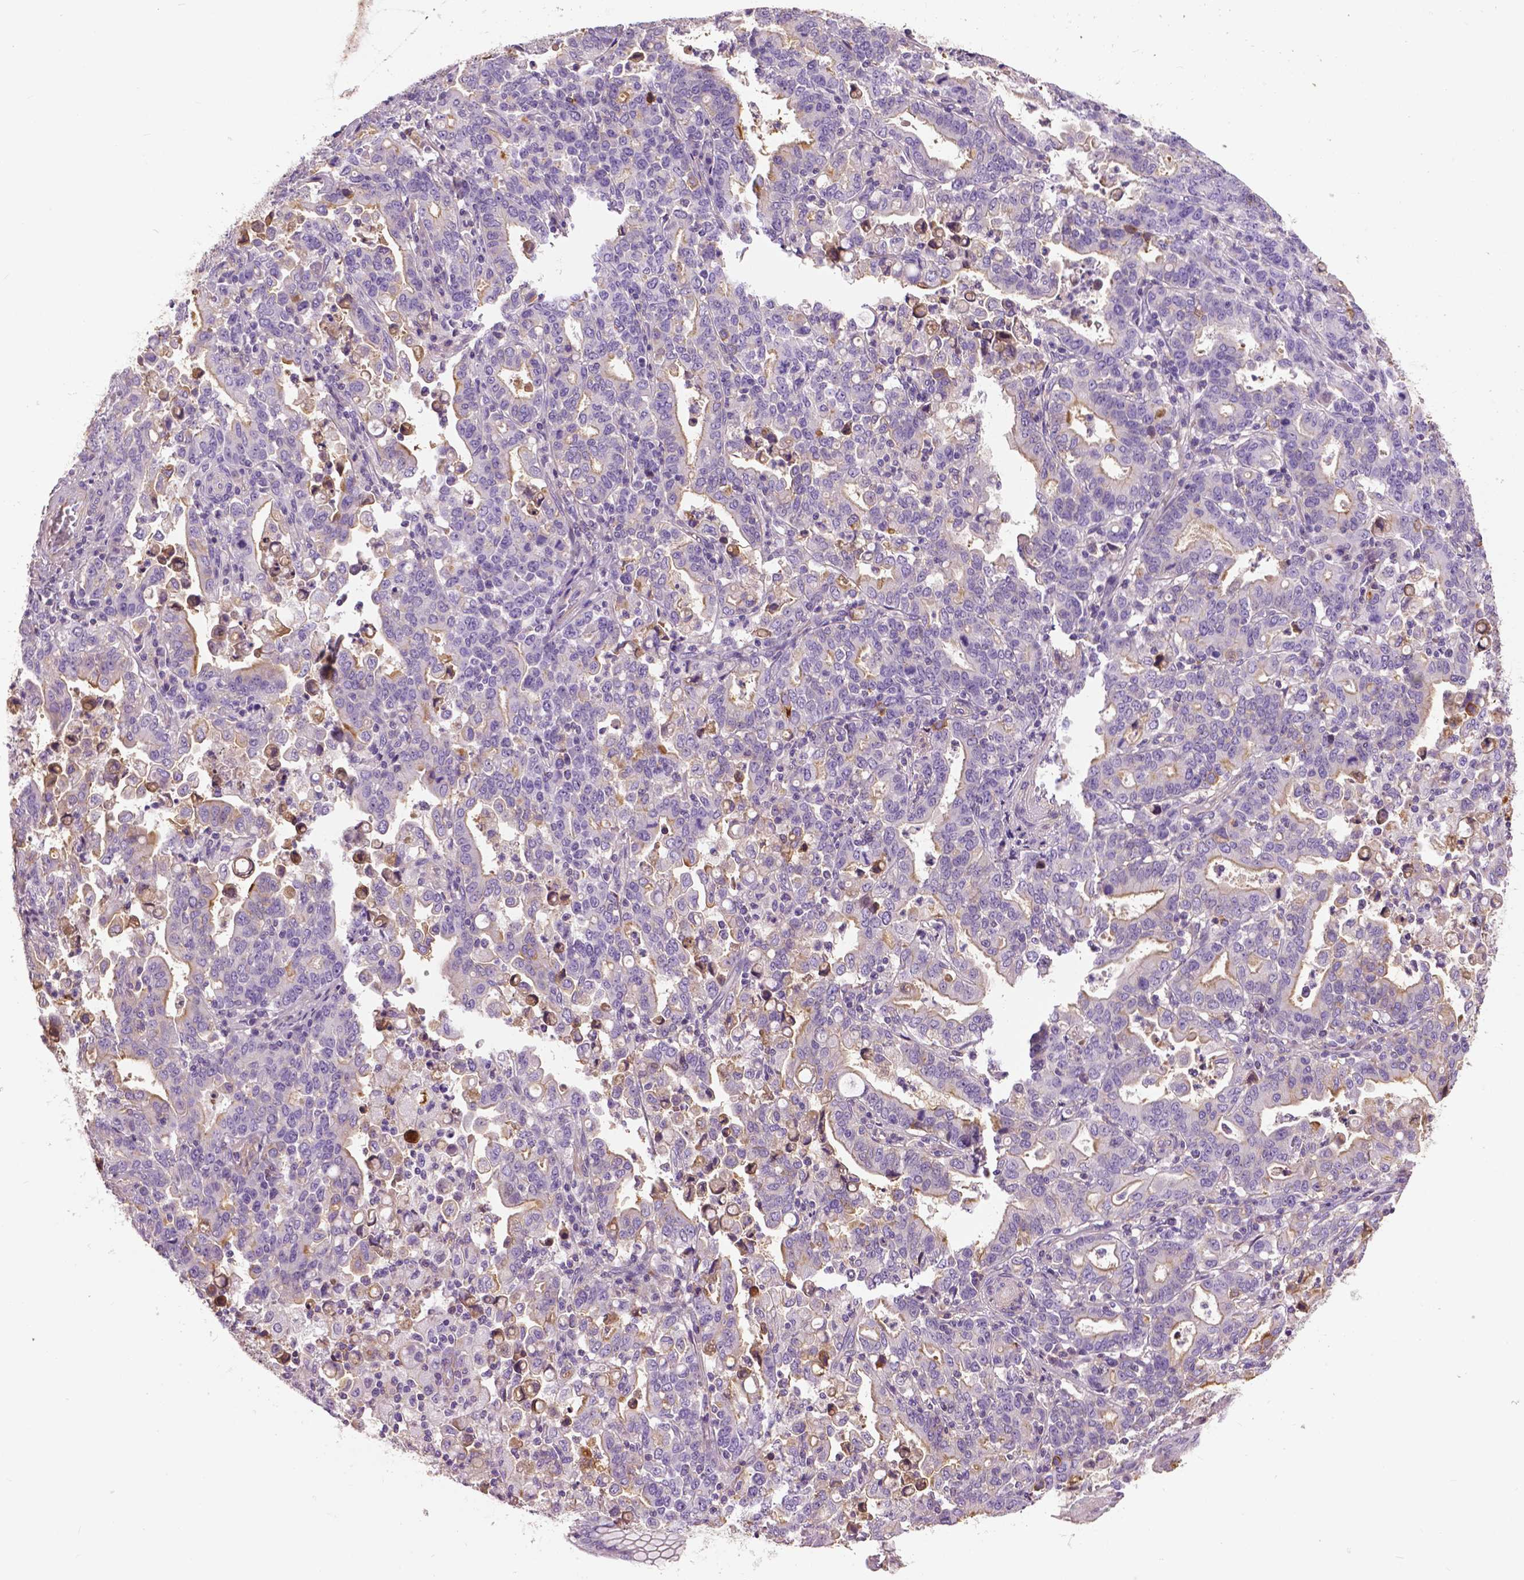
{"staining": {"intensity": "negative", "quantity": "none", "location": "none"}, "tissue": "stomach cancer", "cell_type": "Tumor cells", "image_type": "cancer", "snomed": [{"axis": "morphology", "description": "Adenocarcinoma, NOS"}, {"axis": "topography", "description": "Stomach"}], "caption": "A micrograph of adenocarcinoma (stomach) stained for a protein exhibits no brown staining in tumor cells.", "gene": "ANXA13", "patient": {"sex": "male", "age": 82}}